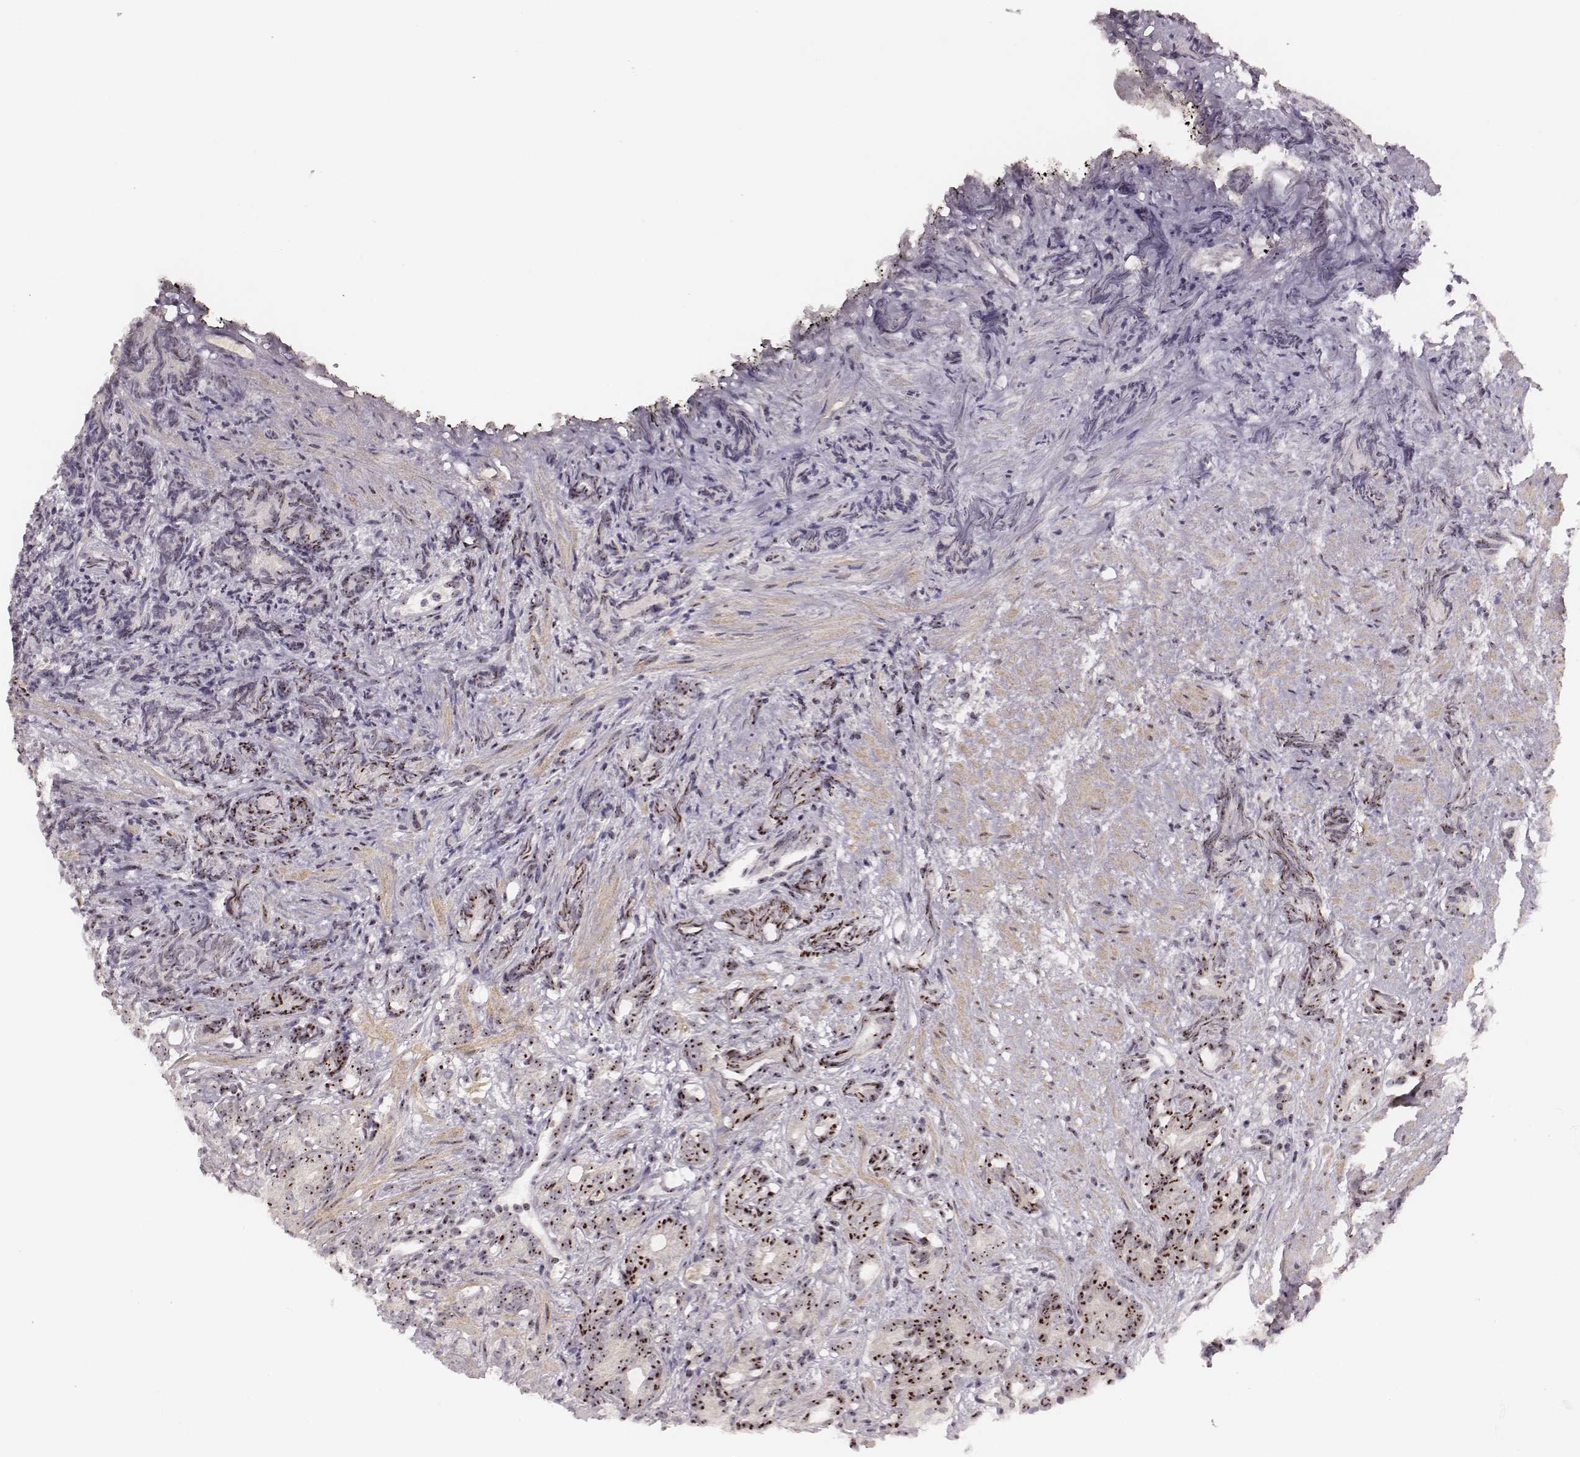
{"staining": {"intensity": "moderate", "quantity": ">75%", "location": "nuclear"}, "tissue": "prostate cancer", "cell_type": "Tumor cells", "image_type": "cancer", "snomed": [{"axis": "morphology", "description": "Adenocarcinoma, High grade"}, {"axis": "topography", "description": "Prostate"}], "caption": "Human prostate cancer stained with a protein marker shows moderate staining in tumor cells.", "gene": "NOP56", "patient": {"sex": "male", "age": 84}}